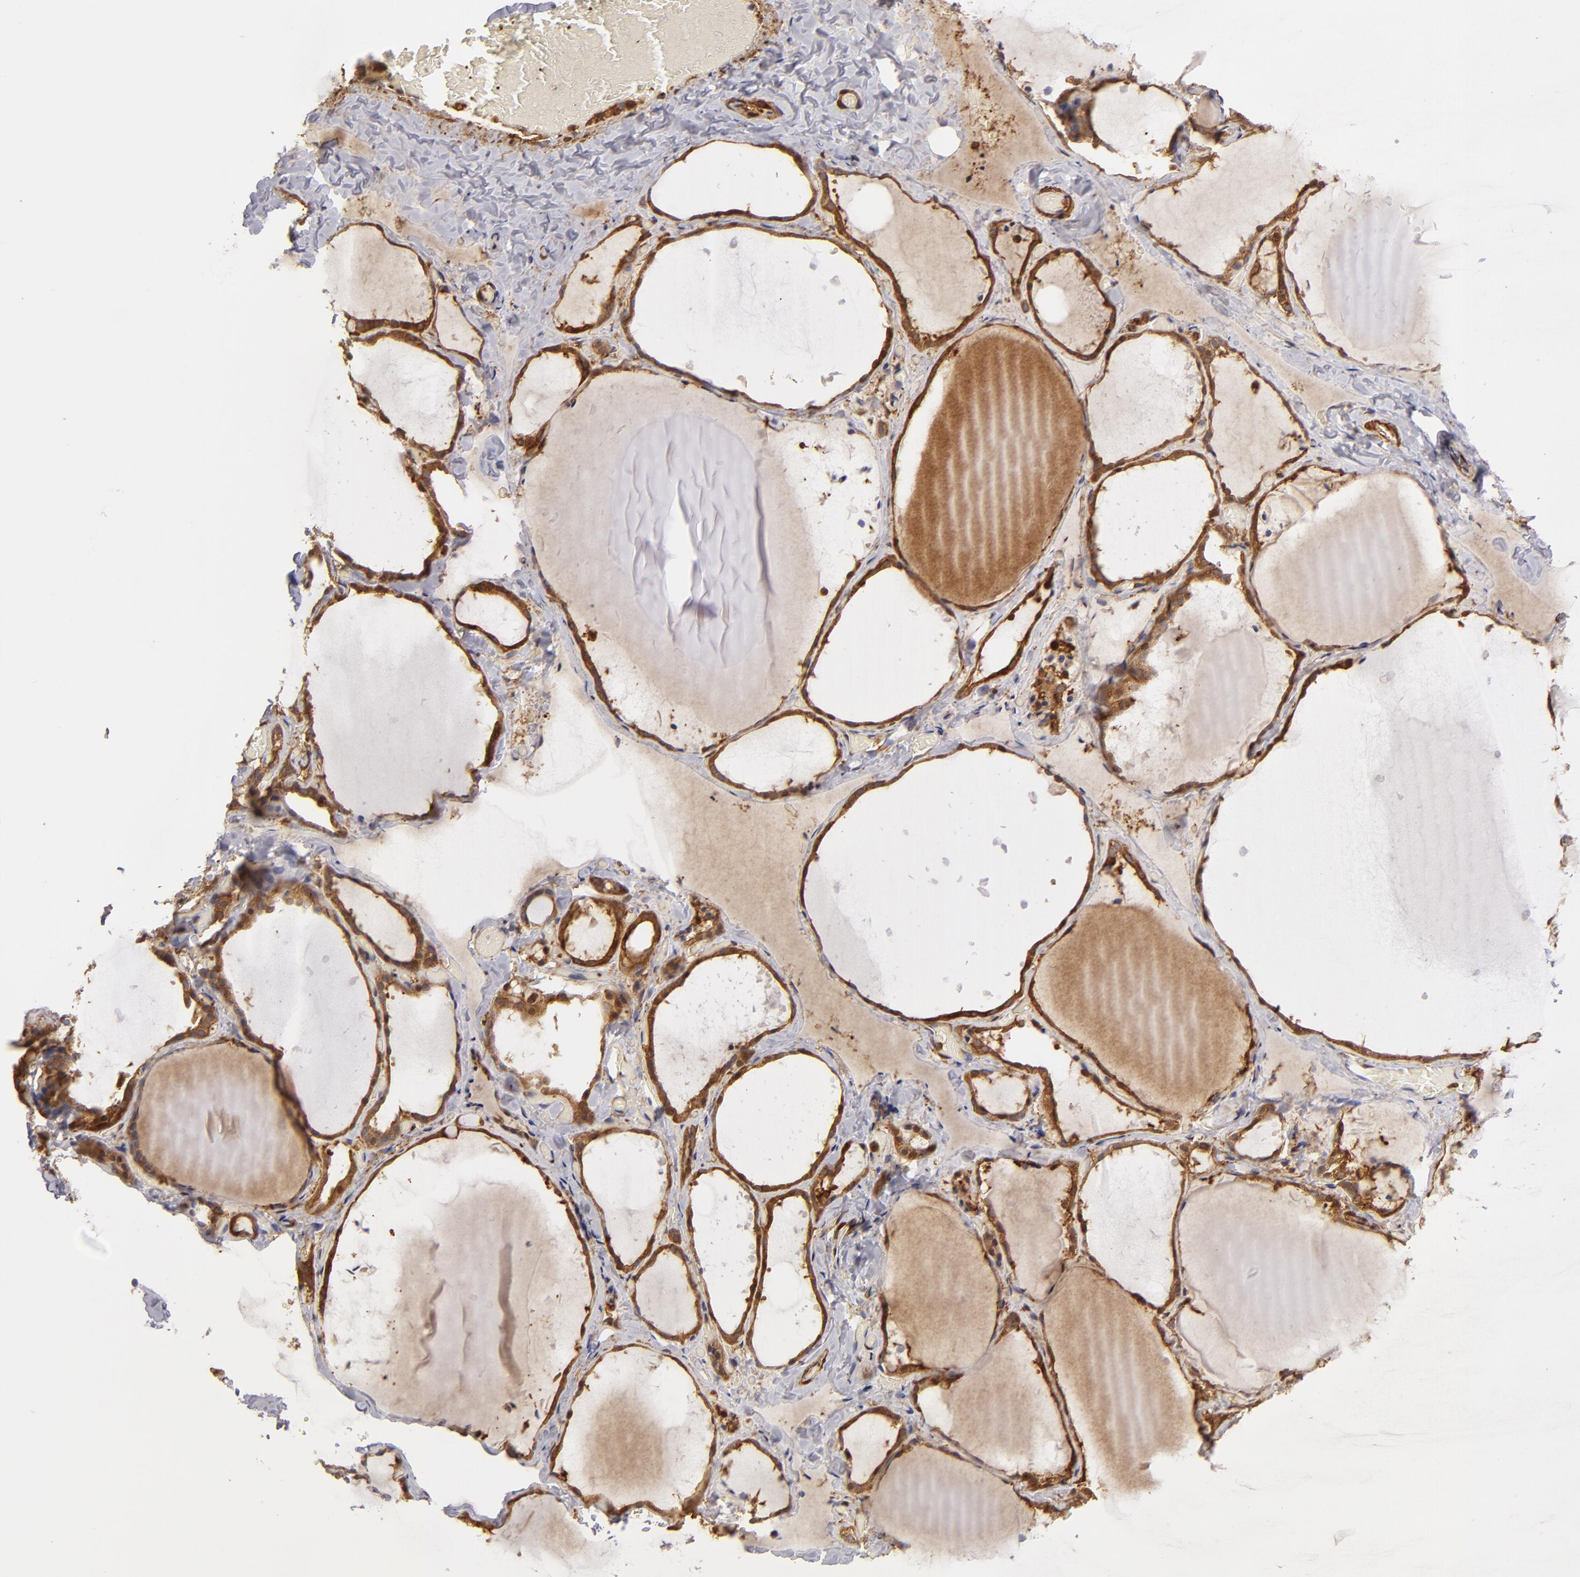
{"staining": {"intensity": "moderate", "quantity": ">75%", "location": "cytoplasmic/membranous"}, "tissue": "thyroid gland", "cell_type": "Glandular cells", "image_type": "normal", "snomed": [{"axis": "morphology", "description": "Normal tissue, NOS"}, {"axis": "topography", "description": "Thyroid gland"}], "caption": "The micrograph reveals immunohistochemical staining of benign thyroid gland. There is moderate cytoplasmic/membranous staining is identified in approximately >75% of glandular cells. The staining is performed using DAB (3,3'-diaminobenzidine) brown chromogen to label protein expression. The nuclei are counter-stained blue using hematoxylin.", "gene": "VCL", "patient": {"sex": "female", "age": 22}}